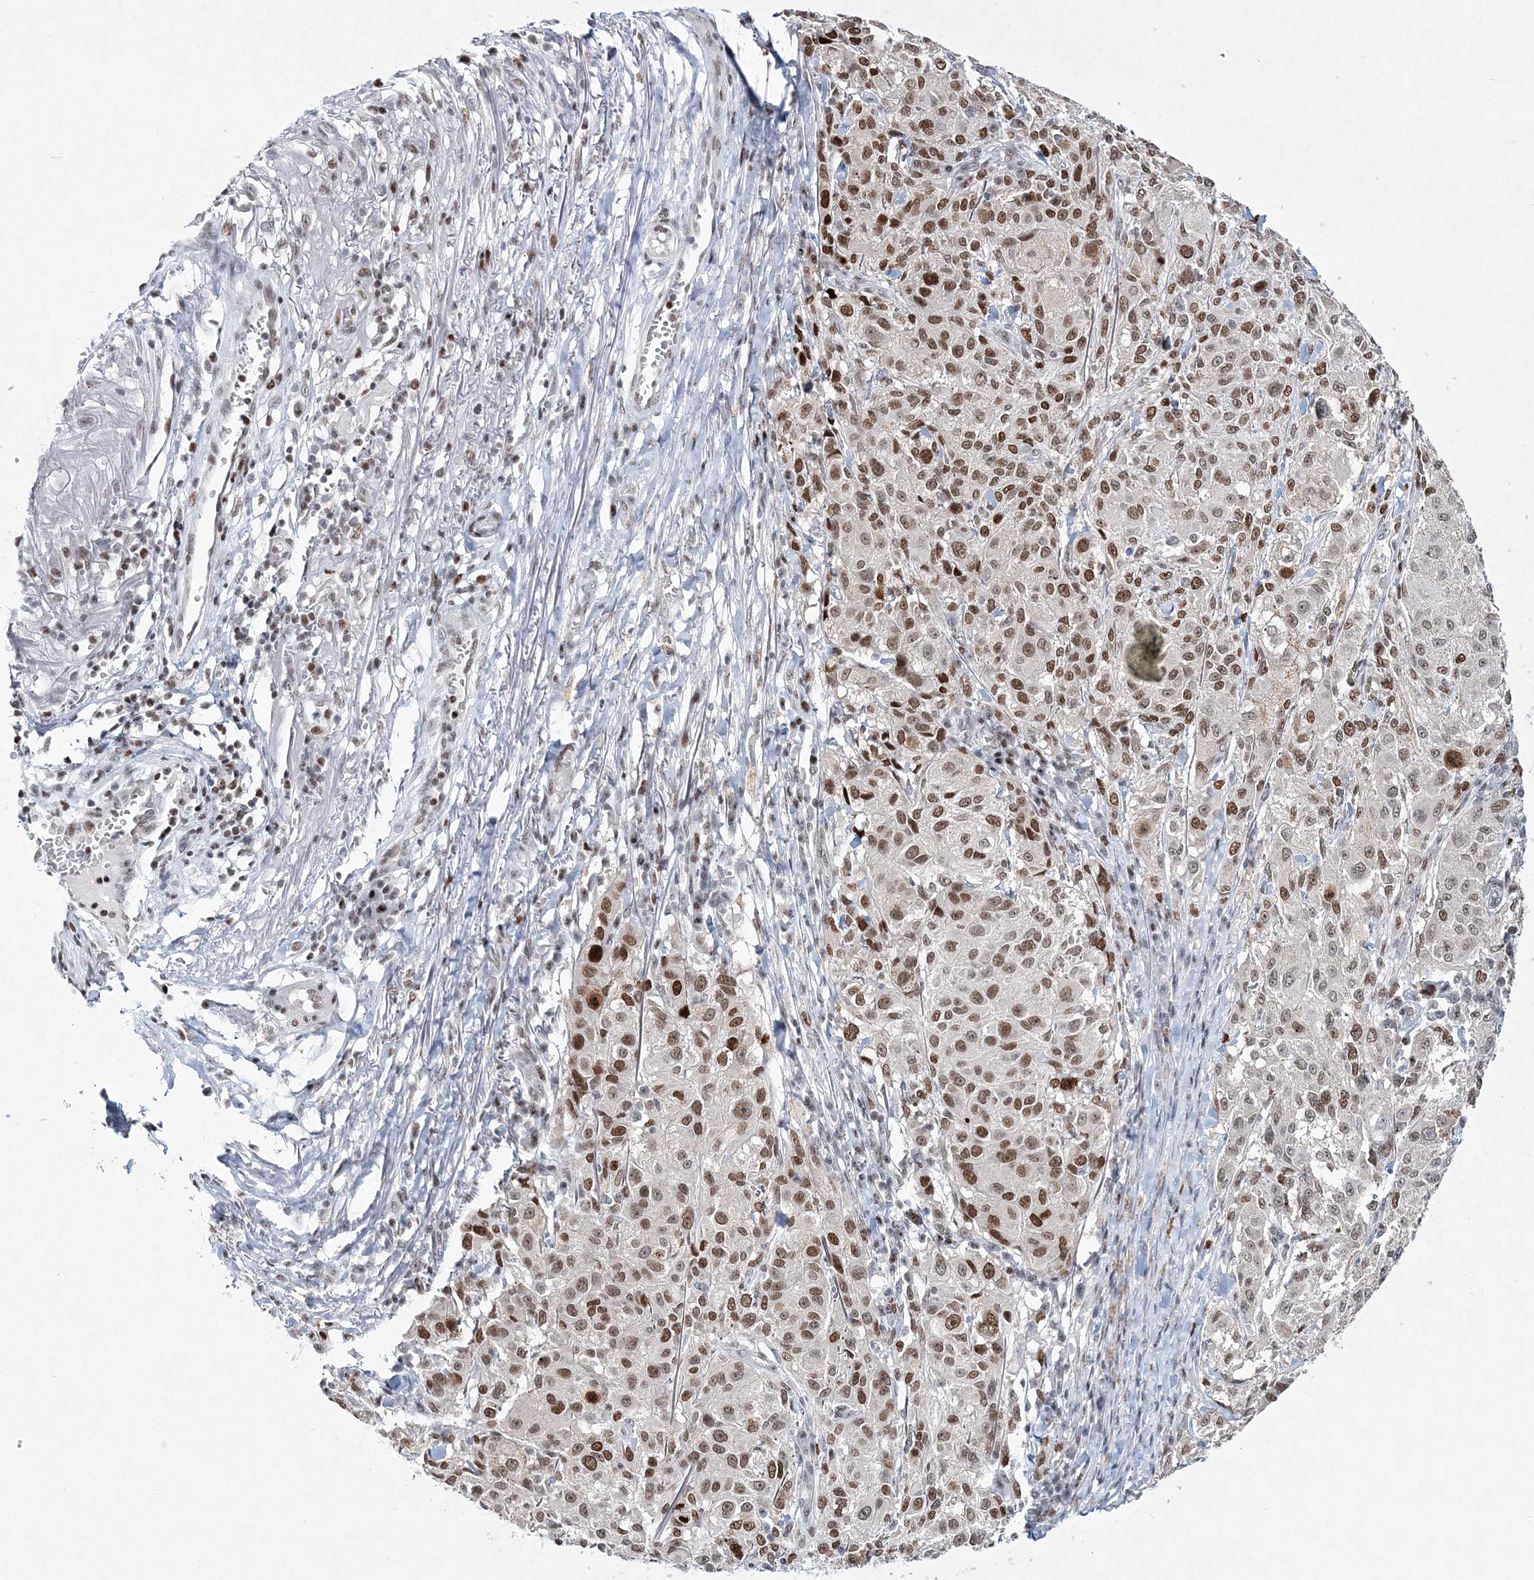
{"staining": {"intensity": "moderate", "quantity": ">75%", "location": "nuclear"}, "tissue": "melanoma", "cell_type": "Tumor cells", "image_type": "cancer", "snomed": [{"axis": "morphology", "description": "Necrosis, NOS"}, {"axis": "morphology", "description": "Malignant melanoma, NOS"}, {"axis": "topography", "description": "Skin"}], "caption": "The photomicrograph exhibits a brown stain indicating the presence of a protein in the nuclear of tumor cells in melanoma. The staining is performed using DAB (3,3'-diaminobenzidine) brown chromogen to label protein expression. The nuclei are counter-stained blue using hematoxylin.", "gene": "LRRFIP2", "patient": {"sex": "female", "age": 87}}